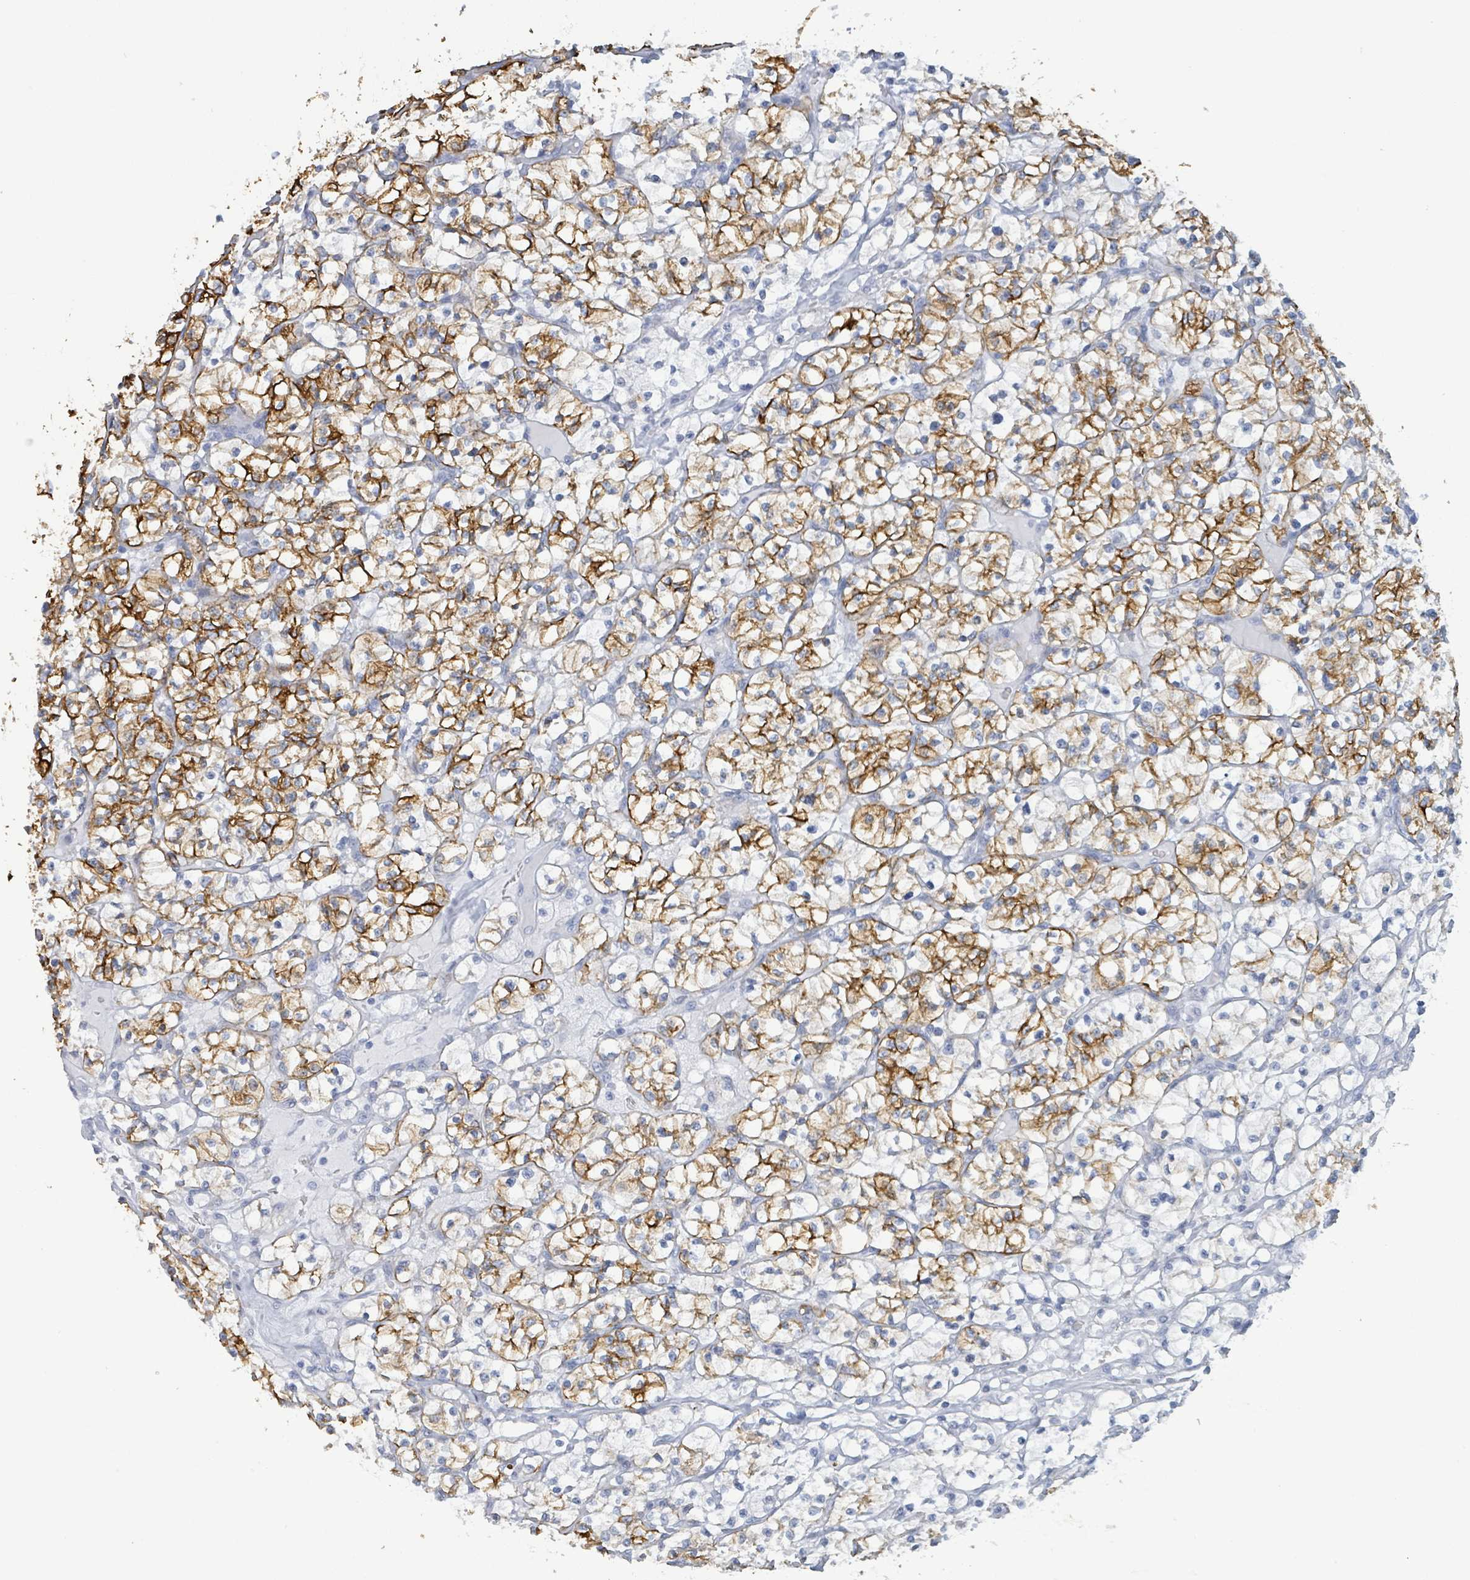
{"staining": {"intensity": "strong", "quantity": "25%-75%", "location": "cytoplasmic/membranous"}, "tissue": "renal cancer", "cell_type": "Tumor cells", "image_type": "cancer", "snomed": [{"axis": "morphology", "description": "Adenocarcinoma, NOS"}, {"axis": "topography", "description": "Kidney"}], "caption": "Immunohistochemical staining of renal adenocarcinoma reveals high levels of strong cytoplasmic/membranous protein staining in about 25%-75% of tumor cells. Nuclei are stained in blue.", "gene": "KRT8", "patient": {"sex": "female", "age": 64}}